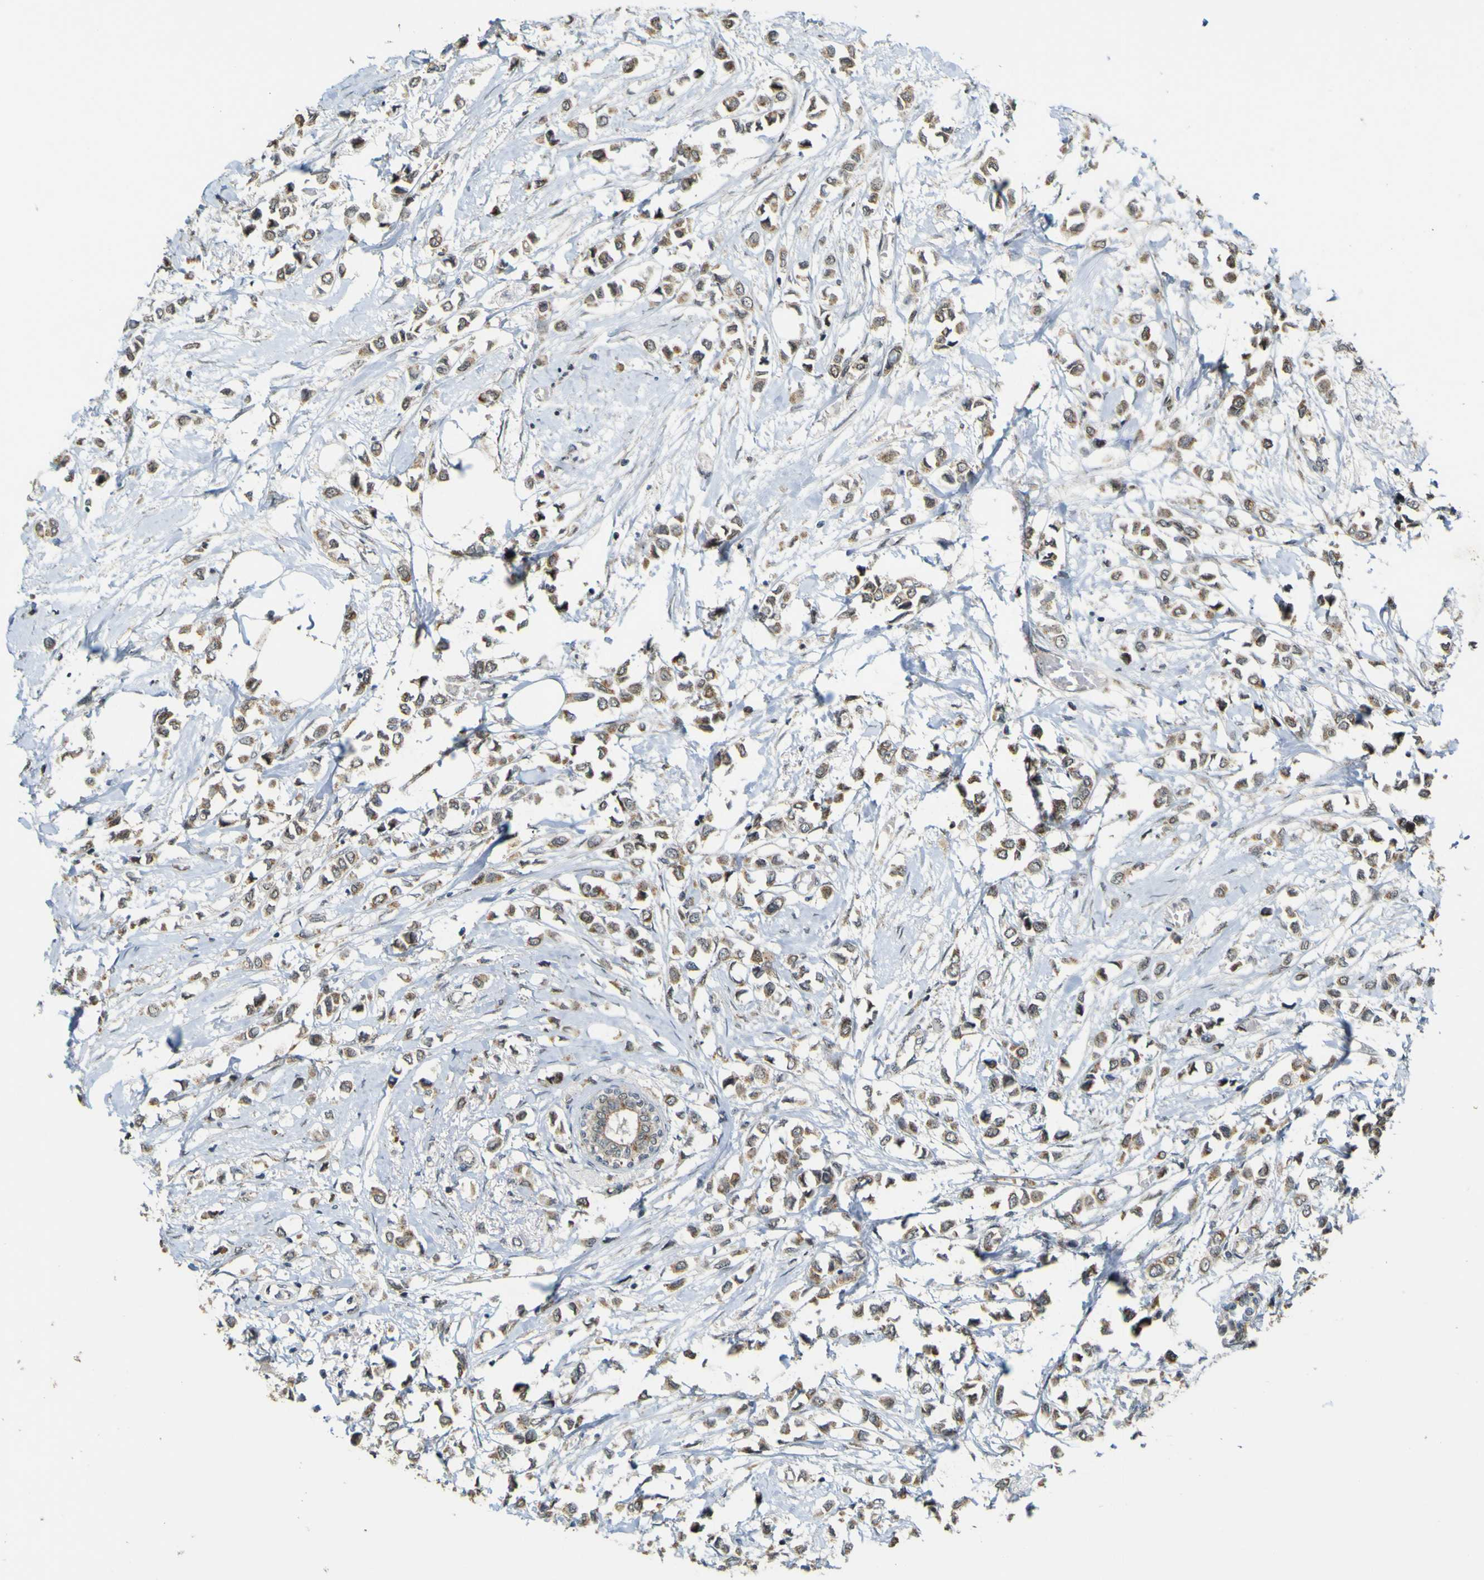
{"staining": {"intensity": "moderate", "quantity": ">75%", "location": "cytoplasmic/membranous"}, "tissue": "breast cancer", "cell_type": "Tumor cells", "image_type": "cancer", "snomed": [{"axis": "morphology", "description": "Lobular carcinoma"}, {"axis": "topography", "description": "Breast"}], "caption": "Immunohistochemical staining of human breast lobular carcinoma reveals medium levels of moderate cytoplasmic/membranous positivity in approximately >75% of tumor cells.", "gene": "ACBD5", "patient": {"sex": "female", "age": 51}}